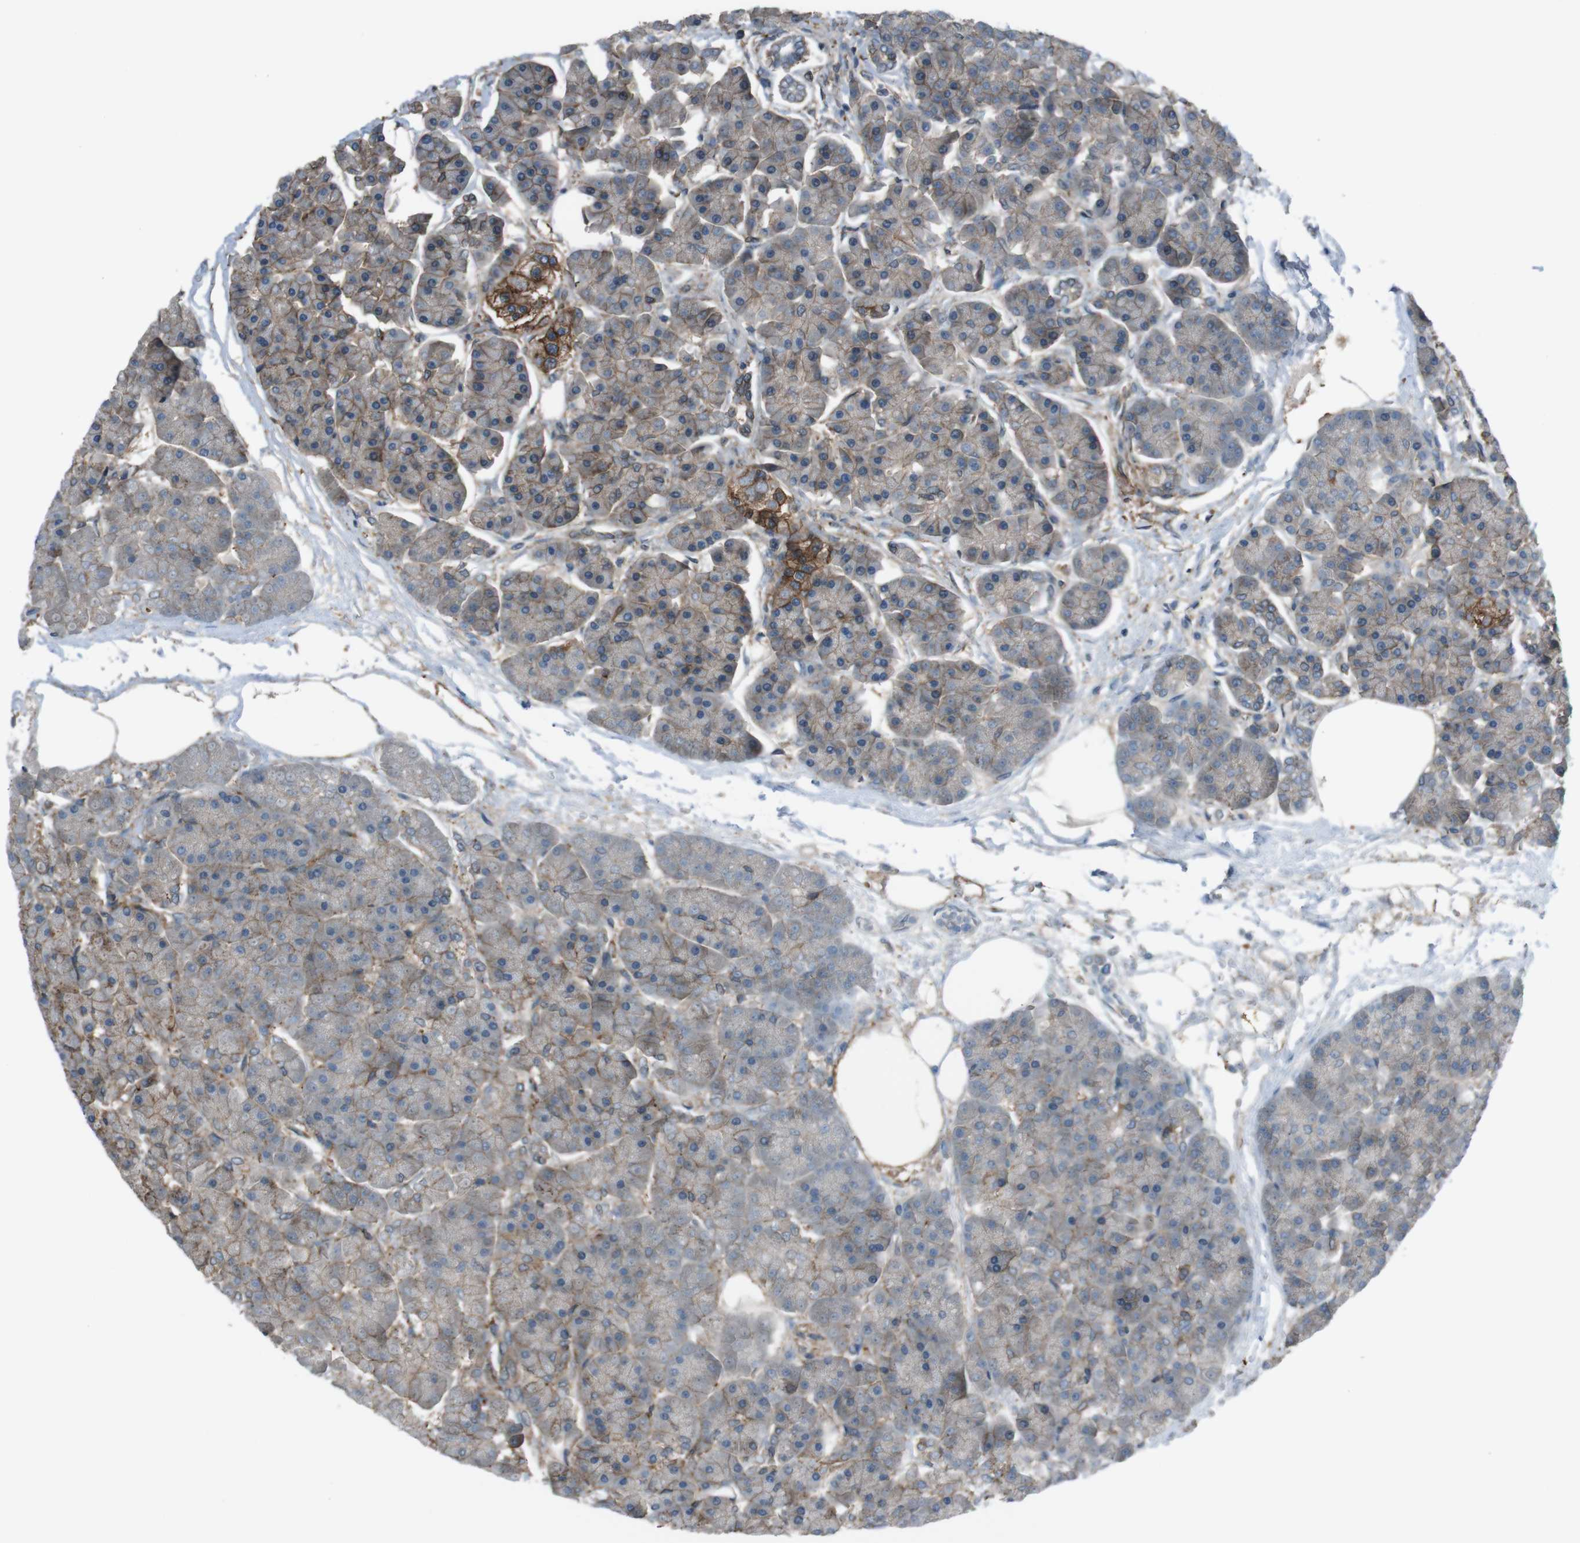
{"staining": {"intensity": "weak", "quantity": ">75%", "location": "cytoplasmic/membranous"}, "tissue": "pancreas", "cell_type": "Exocrine glandular cells", "image_type": "normal", "snomed": [{"axis": "morphology", "description": "Normal tissue, NOS"}, {"axis": "topography", "description": "Pancreas"}], "caption": "Exocrine glandular cells display low levels of weak cytoplasmic/membranous positivity in approximately >75% of cells in unremarkable human pancreas.", "gene": "ATP2B1", "patient": {"sex": "female", "age": 70}}